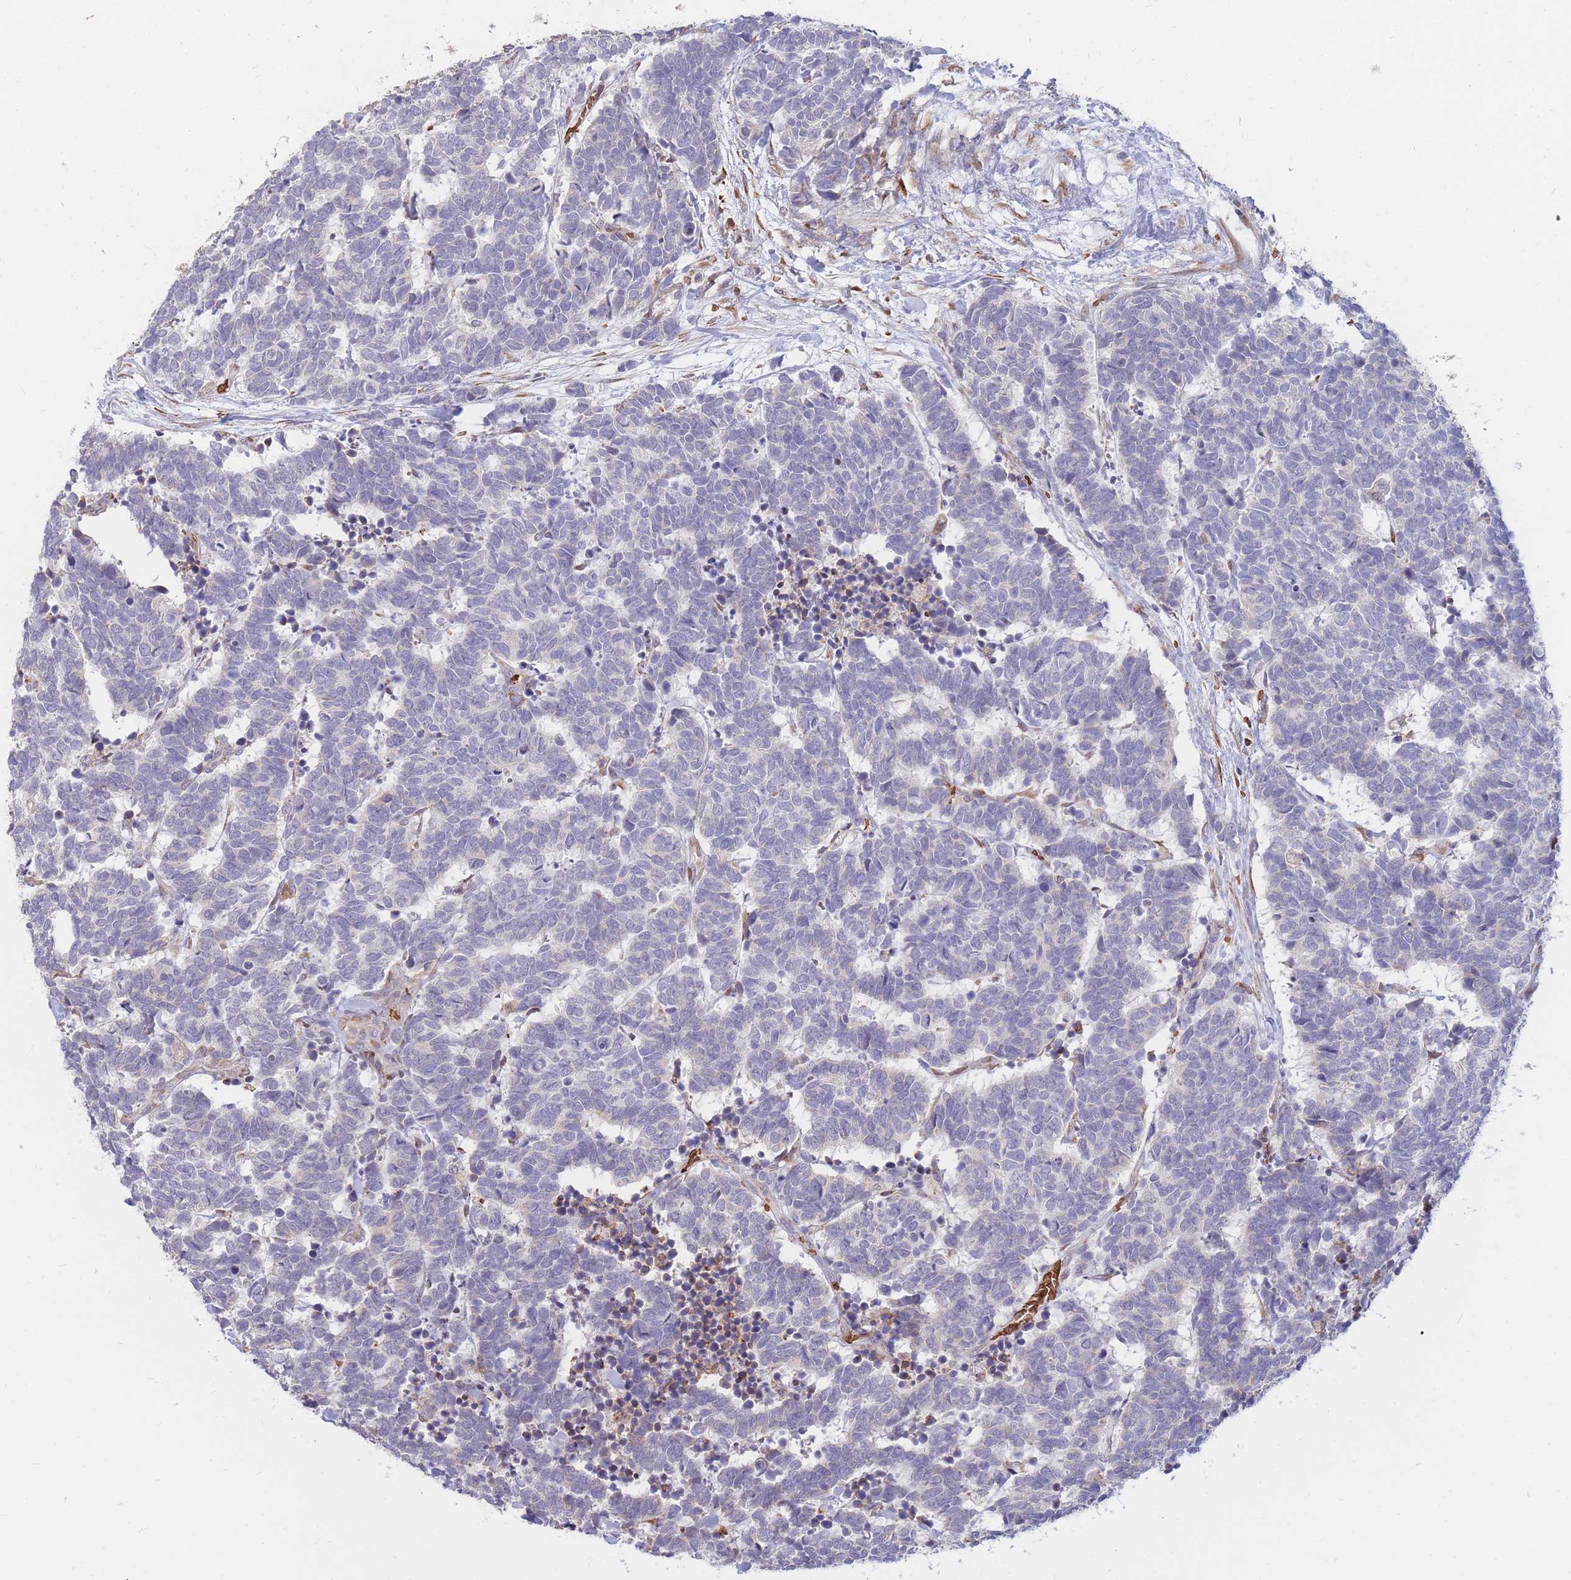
{"staining": {"intensity": "negative", "quantity": "none", "location": "none"}, "tissue": "carcinoid", "cell_type": "Tumor cells", "image_type": "cancer", "snomed": [{"axis": "morphology", "description": "Carcinoma, NOS"}, {"axis": "morphology", "description": "Carcinoid, malignant, NOS"}, {"axis": "topography", "description": "Urinary bladder"}], "caption": "There is no significant staining in tumor cells of carcinoma.", "gene": "ATP10D", "patient": {"sex": "male", "age": 57}}